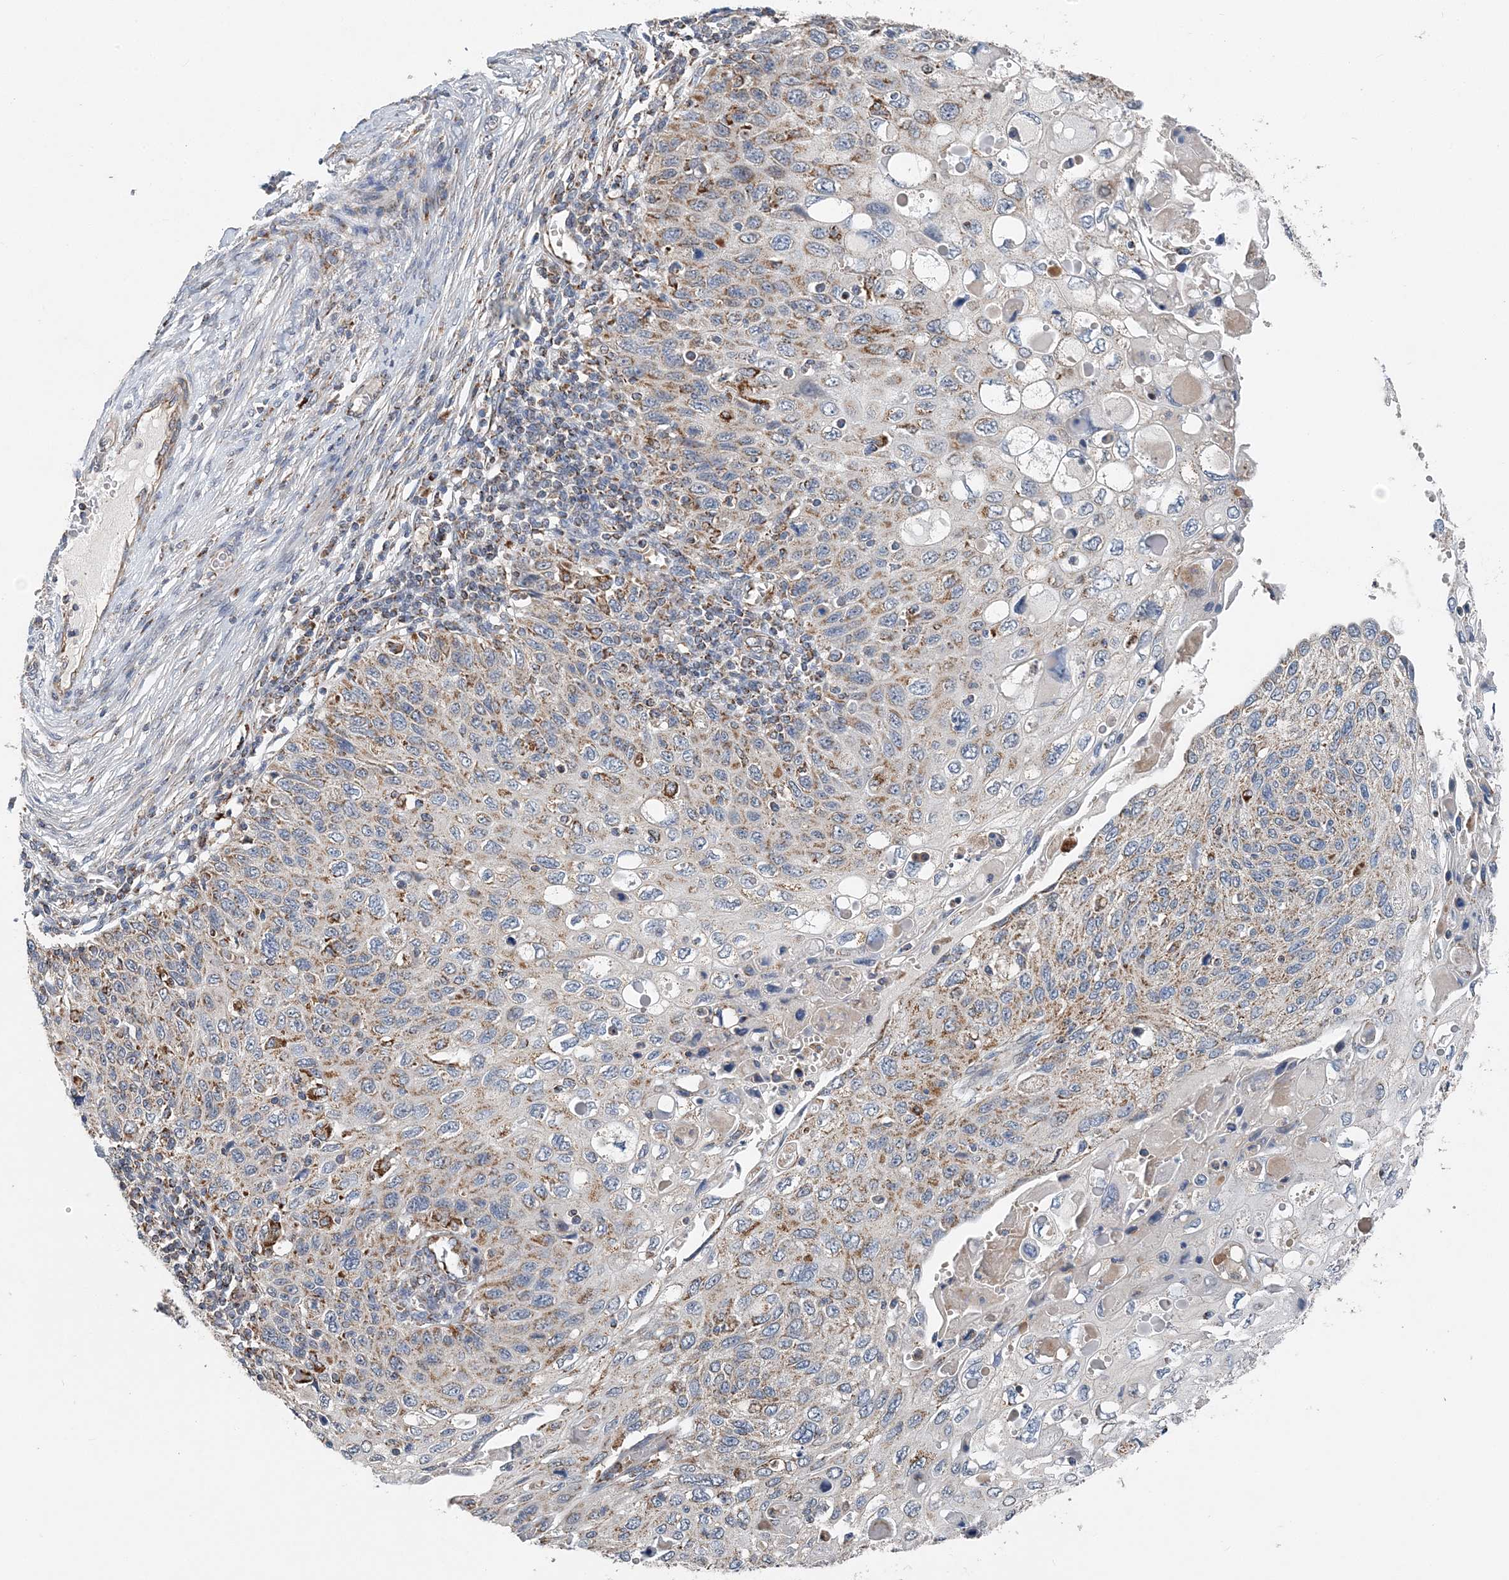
{"staining": {"intensity": "moderate", "quantity": "25%-75%", "location": "cytoplasmic/membranous"}, "tissue": "cervical cancer", "cell_type": "Tumor cells", "image_type": "cancer", "snomed": [{"axis": "morphology", "description": "Squamous cell carcinoma, NOS"}, {"axis": "topography", "description": "Cervix"}], "caption": "This histopathology image exhibits IHC staining of human cervical cancer, with medium moderate cytoplasmic/membranous expression in about 25%-75% of tumor cells.", "gene": "SPRY2", "patient": {"sex": "female", "age": 70}}